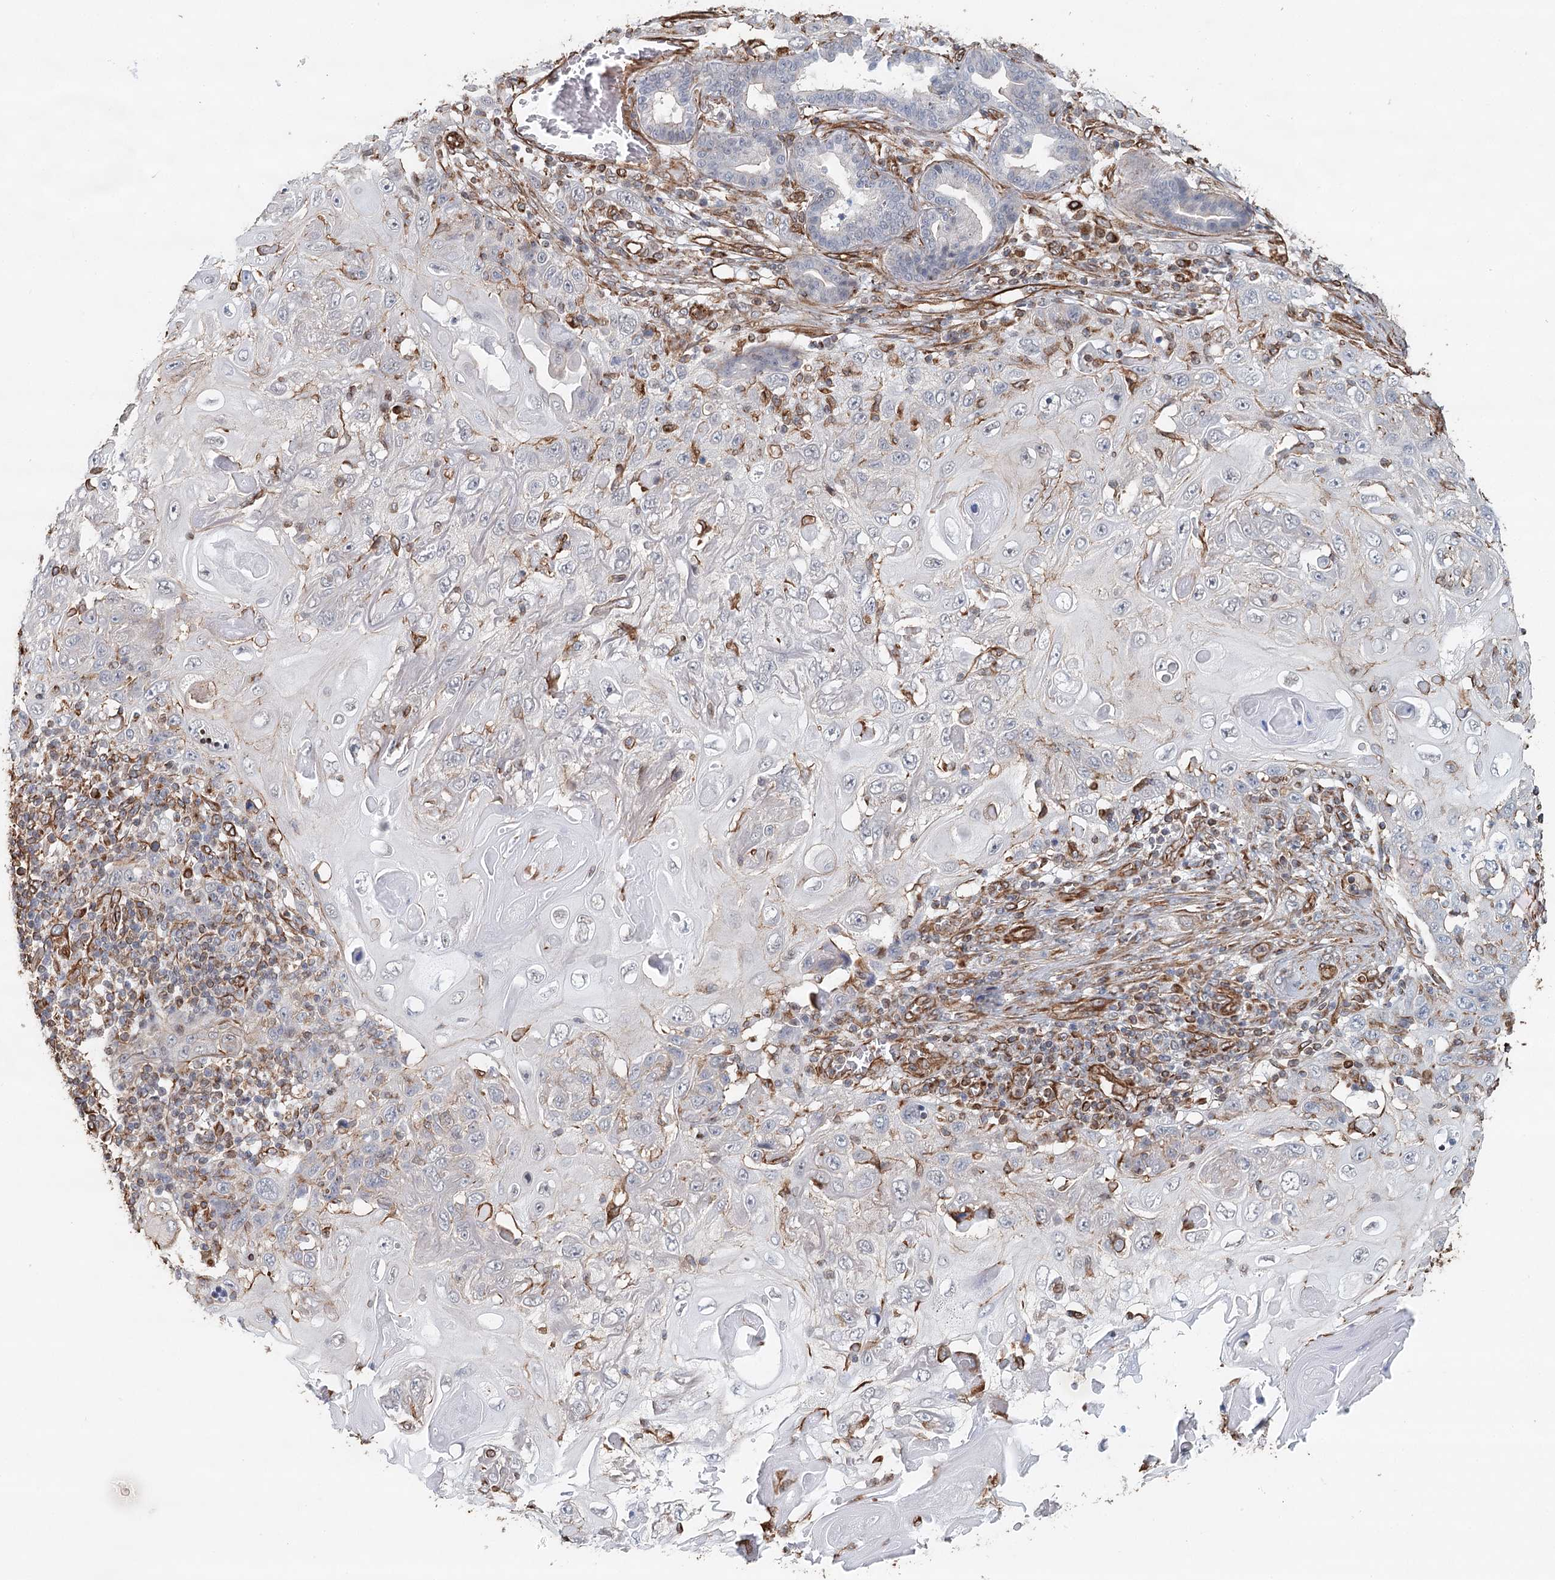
{"staining": {"intensity": "negative", "quantity": "none", "location": "none"}, "tissue": "skin cancer", "cell_type": "Tumor cells", "image_type": "cancer", "snomed": [{"axis": "morphology", "description": "Squamous cell carcinoma, NOS"}, {"axis": "topography", "description": "Skin"}], "caption": "IHC histopathology image of skin cancer (squamous cell carcinoma) stained for a protein (brown), which shows no expression in tumor cells. Nuclei are stained in blue.", "gene": "SYNPO", "patient": {"sex": "female", "age": 88}}